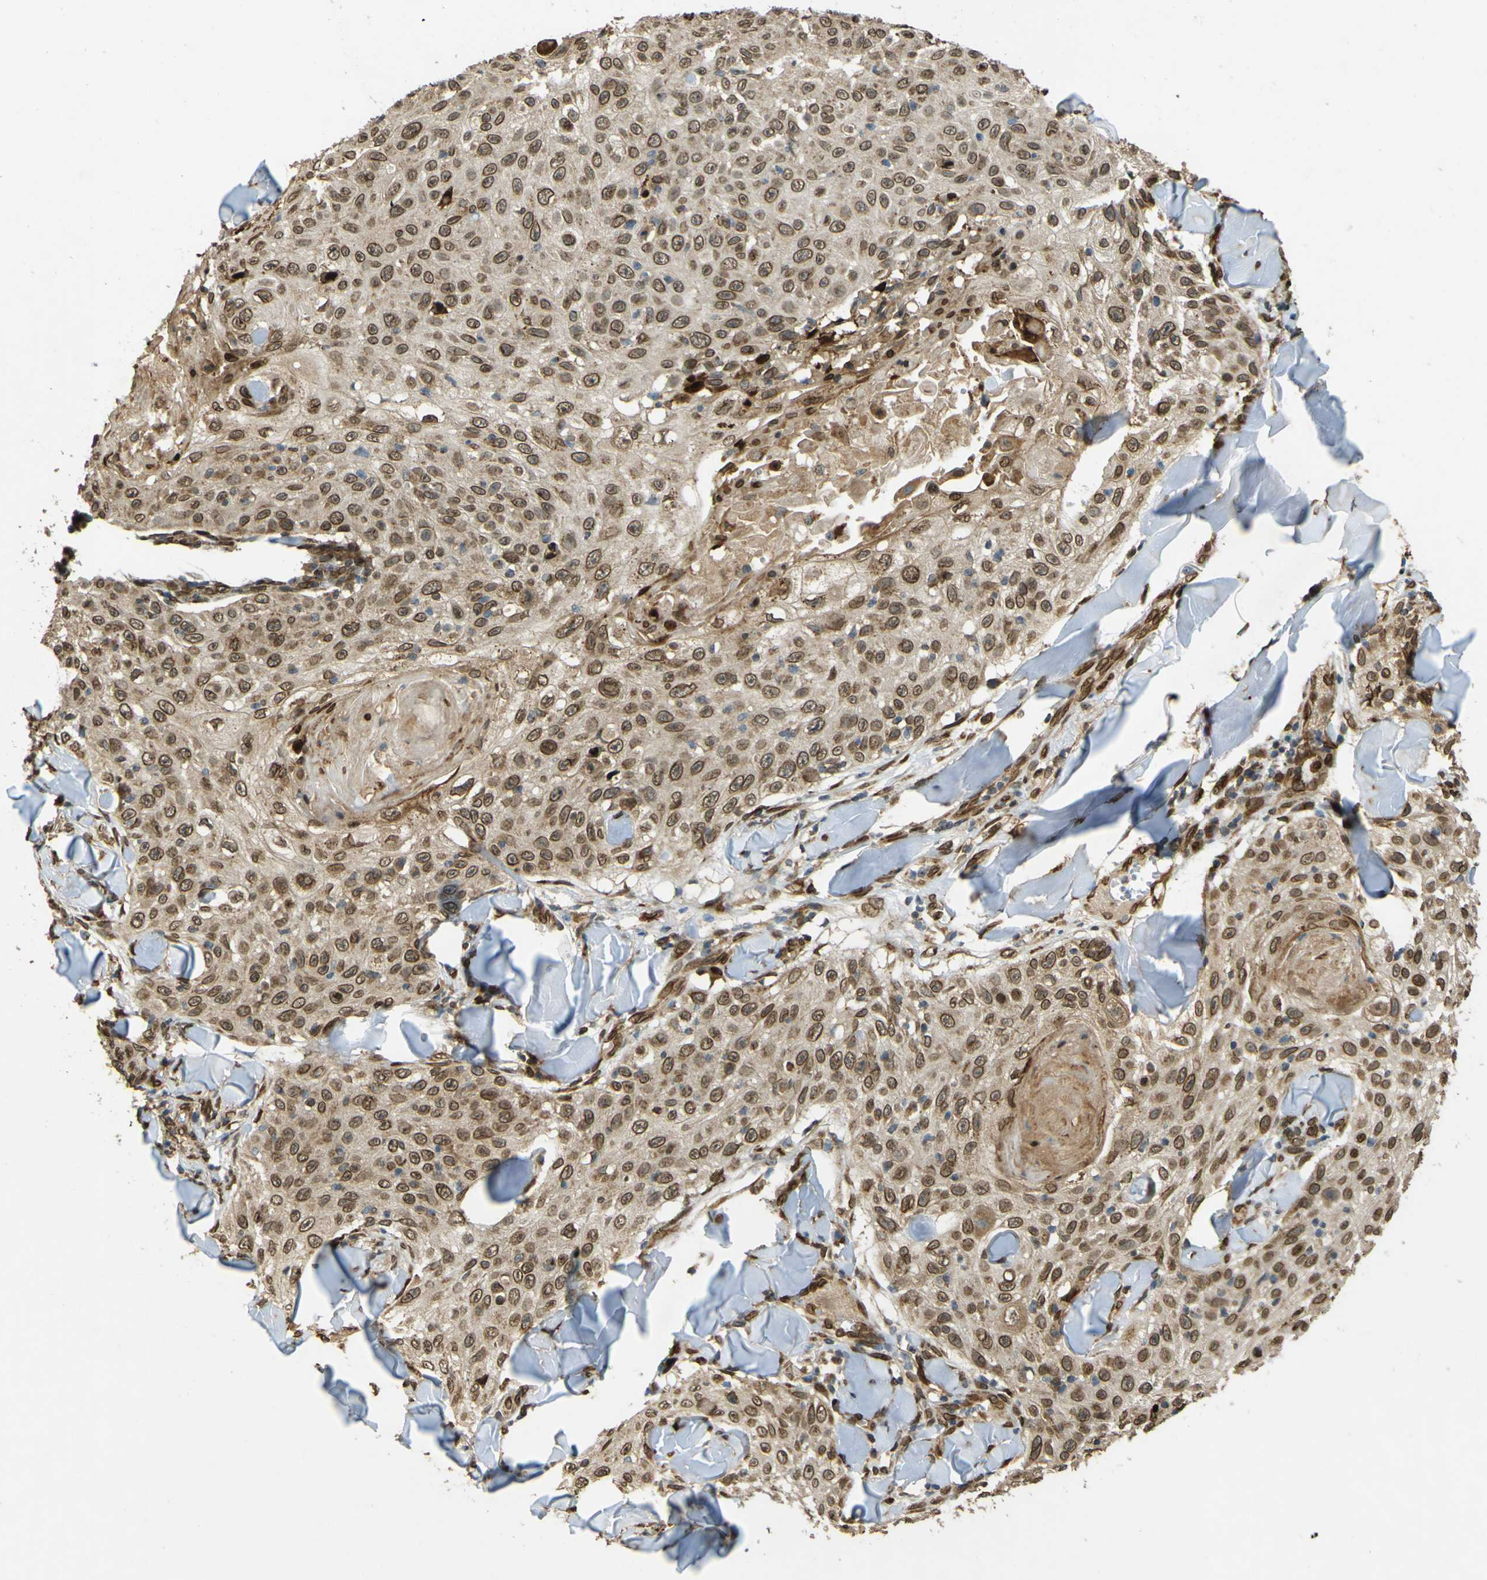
{"staining": {"intensity": "moderate", "quantity": ">75%", "location": "cytoplasmic/membranous,nuclear"}, "tissue": "skin cancer", "cell_type": "Tumor cells", "image_type": "cancer", "snomed": [{"axis": "morphology", "description": "Squamous cell carcinoma, NOS"}, {"axis": "topography", "description": "Skin"}], "caption": "A high-resolution photomicrograph shows immunohistochemistry staining of skin cancer, which exhibits moderate cytoplasmic/membranous and nuclear staining in approximately >75% of tumor cells.", "gene": "GALNT1", "patient": {"sex": "male", "age": 86}}